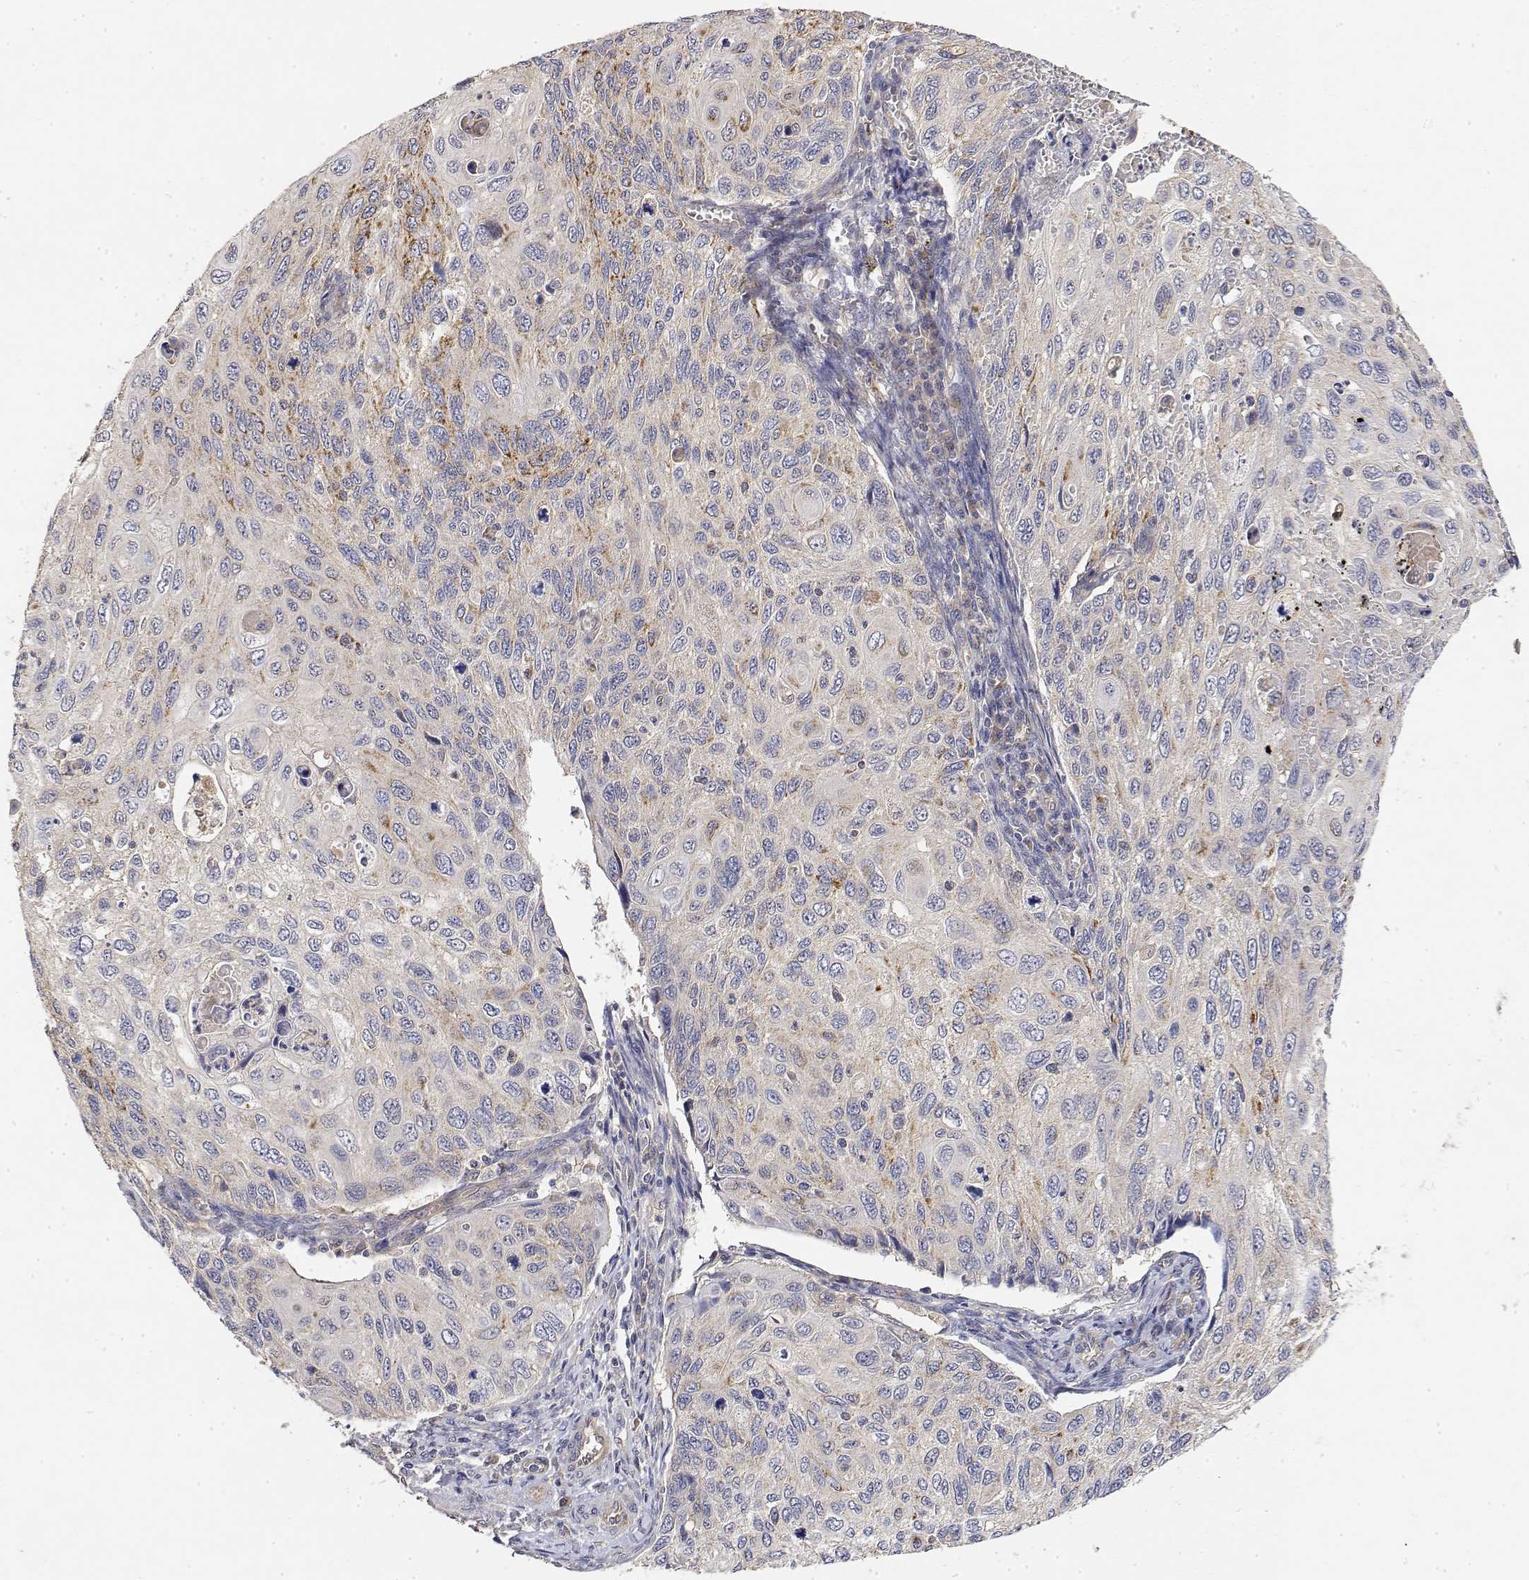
{"staining": {"intensity": "moderate", "quantity": "<25%", "location": "cytoplasmic/membranous"}, "tissue": "cervical cancer", "cell_type": "Tumor cells", "image_type": "cancer", "snomed": [{"axis": "morphology", "description": "Squamous cell carcinoma, NOS"}, {"axis": "topography", "description": "Cervix"}], "caption": "DAB immunohistochemical staining of human cervical cancer displays moderate cytoplasmic/membranous protein positivity in about <25% of tumor cells.", "gene": "LONRF3", "patient": {"sex": "female", "age": 70}}